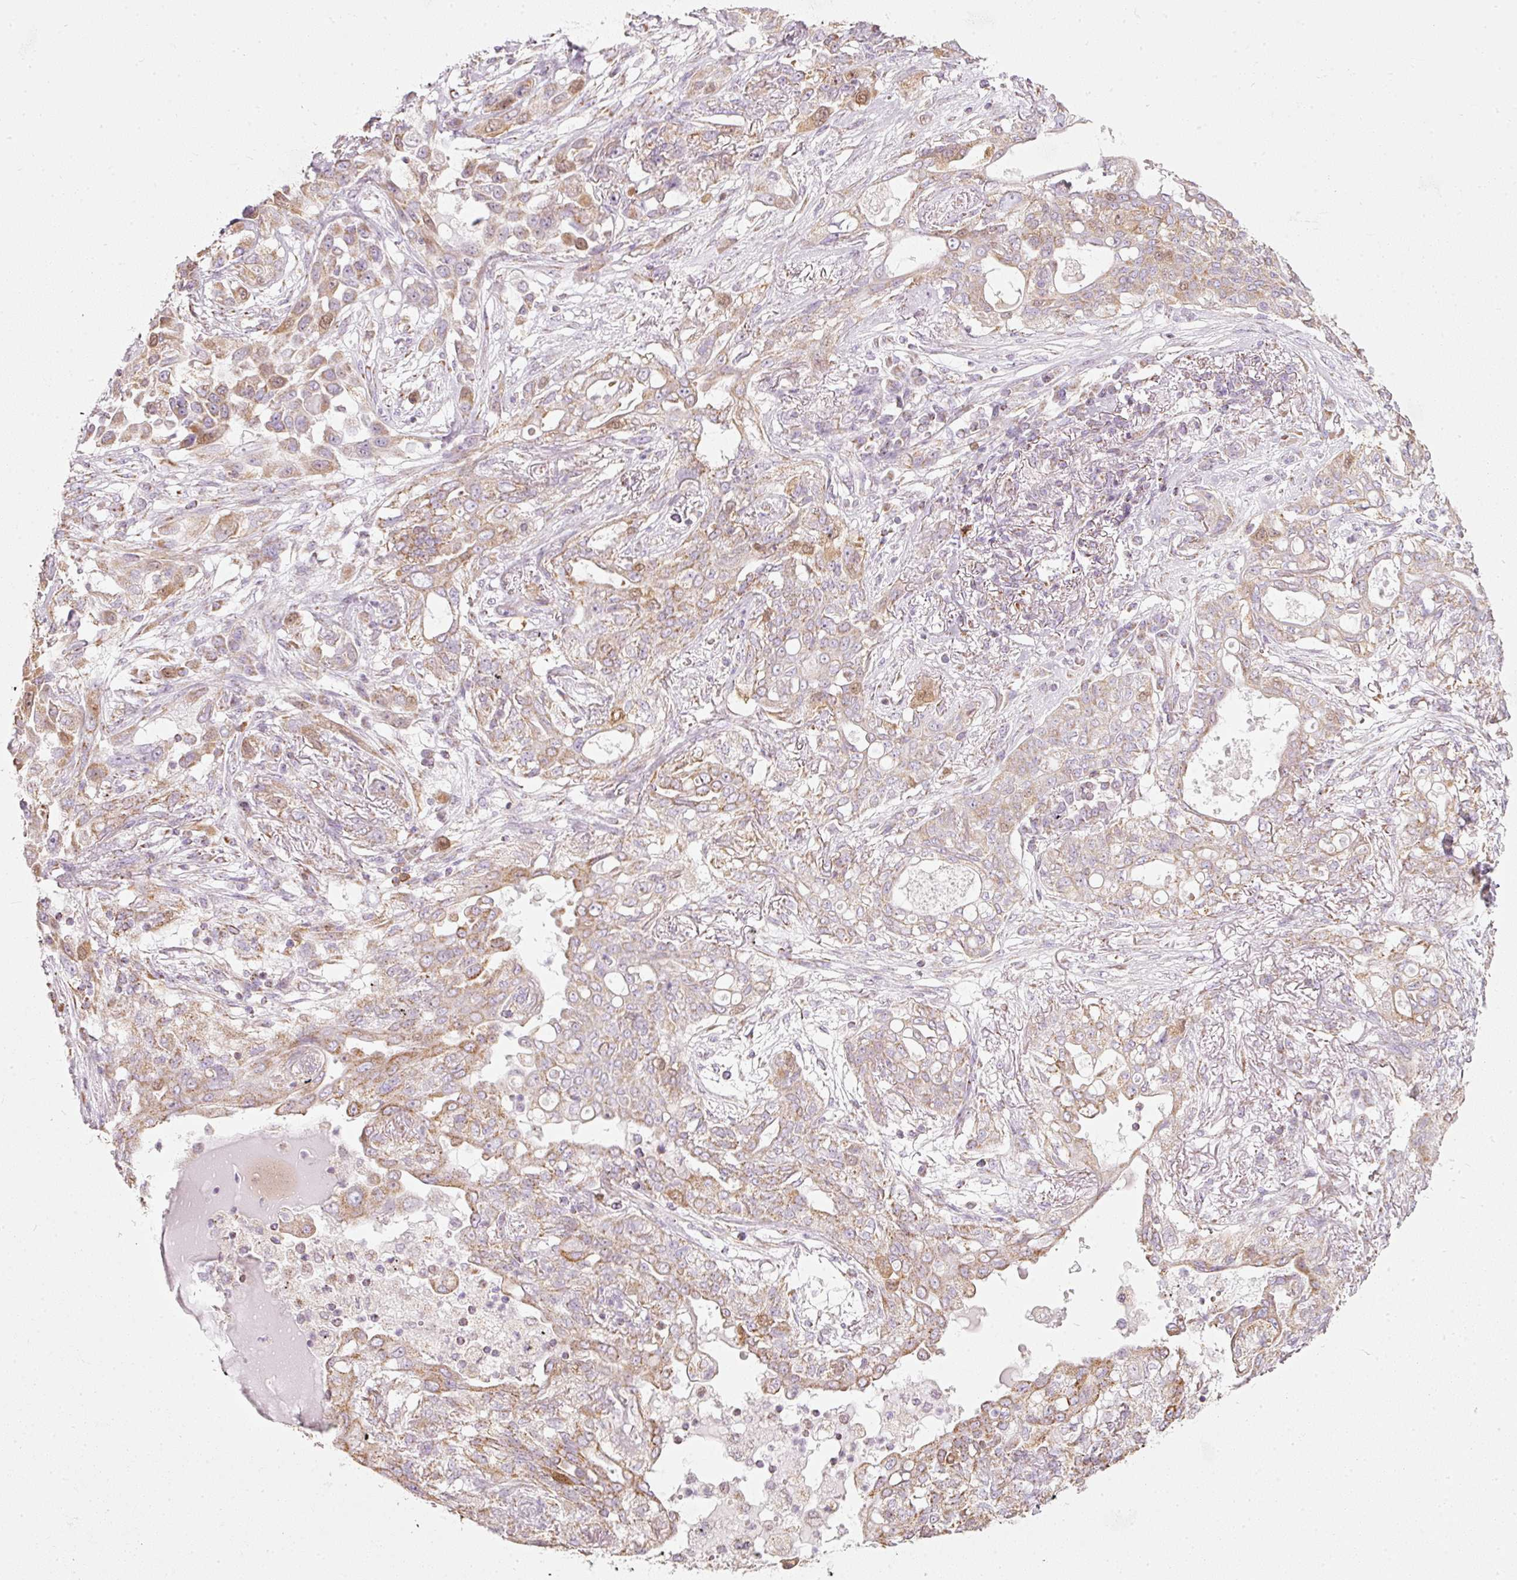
{"staining": {"intensity": "moderate", "quantity": "25%-75%", "location": "cytoplasmic/membranous,nuclear"}, "tissue": "lung cancer", "cell_type": "Tumor cells", "image_type": "cancer", "snomed": [{"axis": "morphology", "description": "Squamous cell carcinoma, NOS"}, {"axis": "topography", "description": "Lung"}], "caption": "Lung cancer (squamous cell carcinoma) was stained to show a protein in brown. There is medium levels of moderate cytoplasmic/membranous and nuclear positivity in approximately 25%-75% of tumor cells.", "gene": "DUT", "patient": {"sex": "female", "age": 70}}